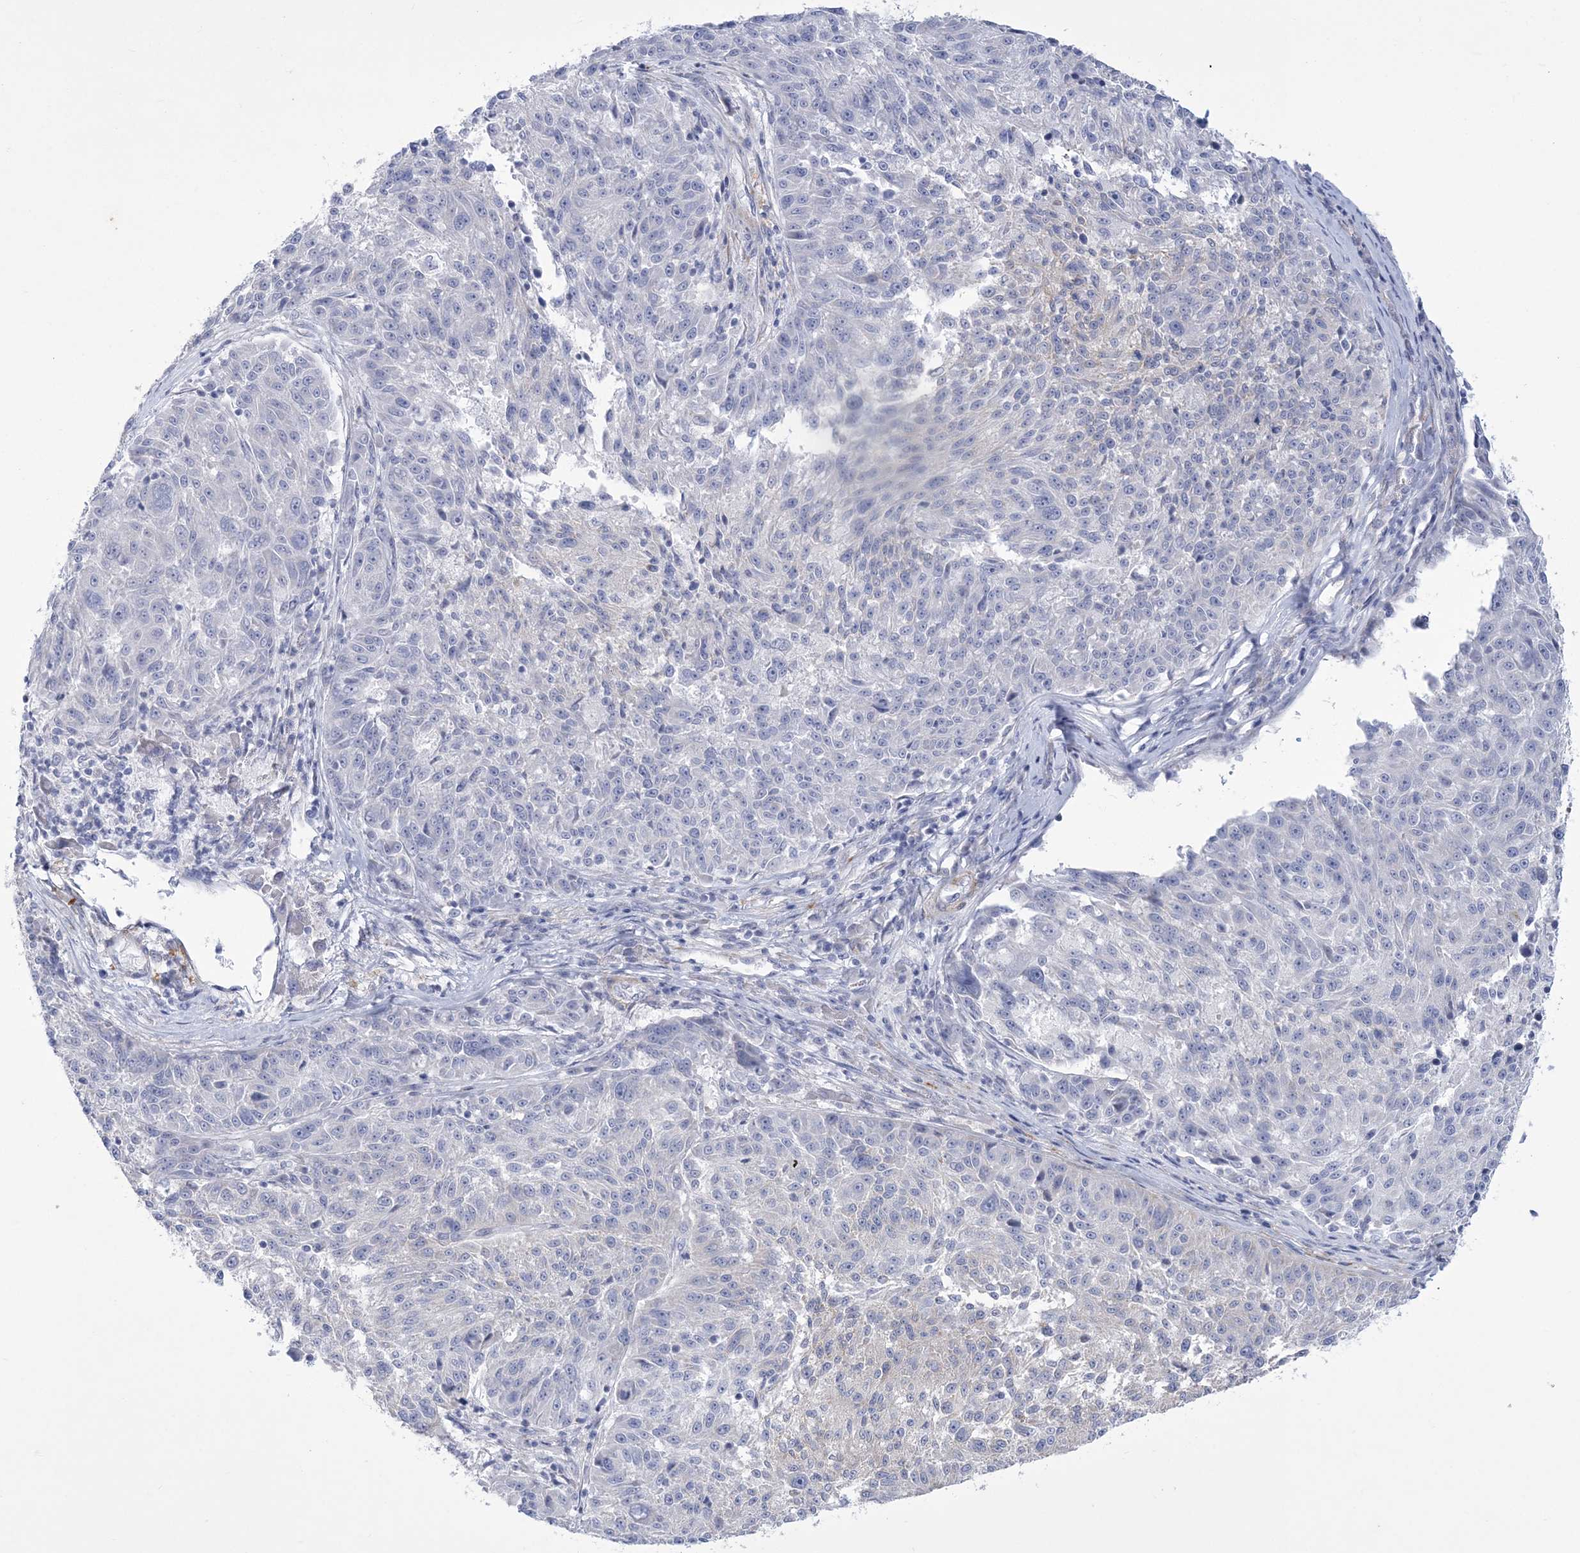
{"staining": {"intensity": "negative", "quantity": "none", "location": "none"}, "tissue": "melanoma", "cell_type": "Tumor cells", "image_type": "cancer", "snomed": [{"axis": "morphology", "description": "Malignant melanoma, NOS"}, {"axis": "topography", "description": "Skin"}], "caption": "Immunohistochemical staining of human melanoma reveals no significant positivity in tumor cells.", "gene": "WDR27", "patient": {"sex": "male", "age": 53}}